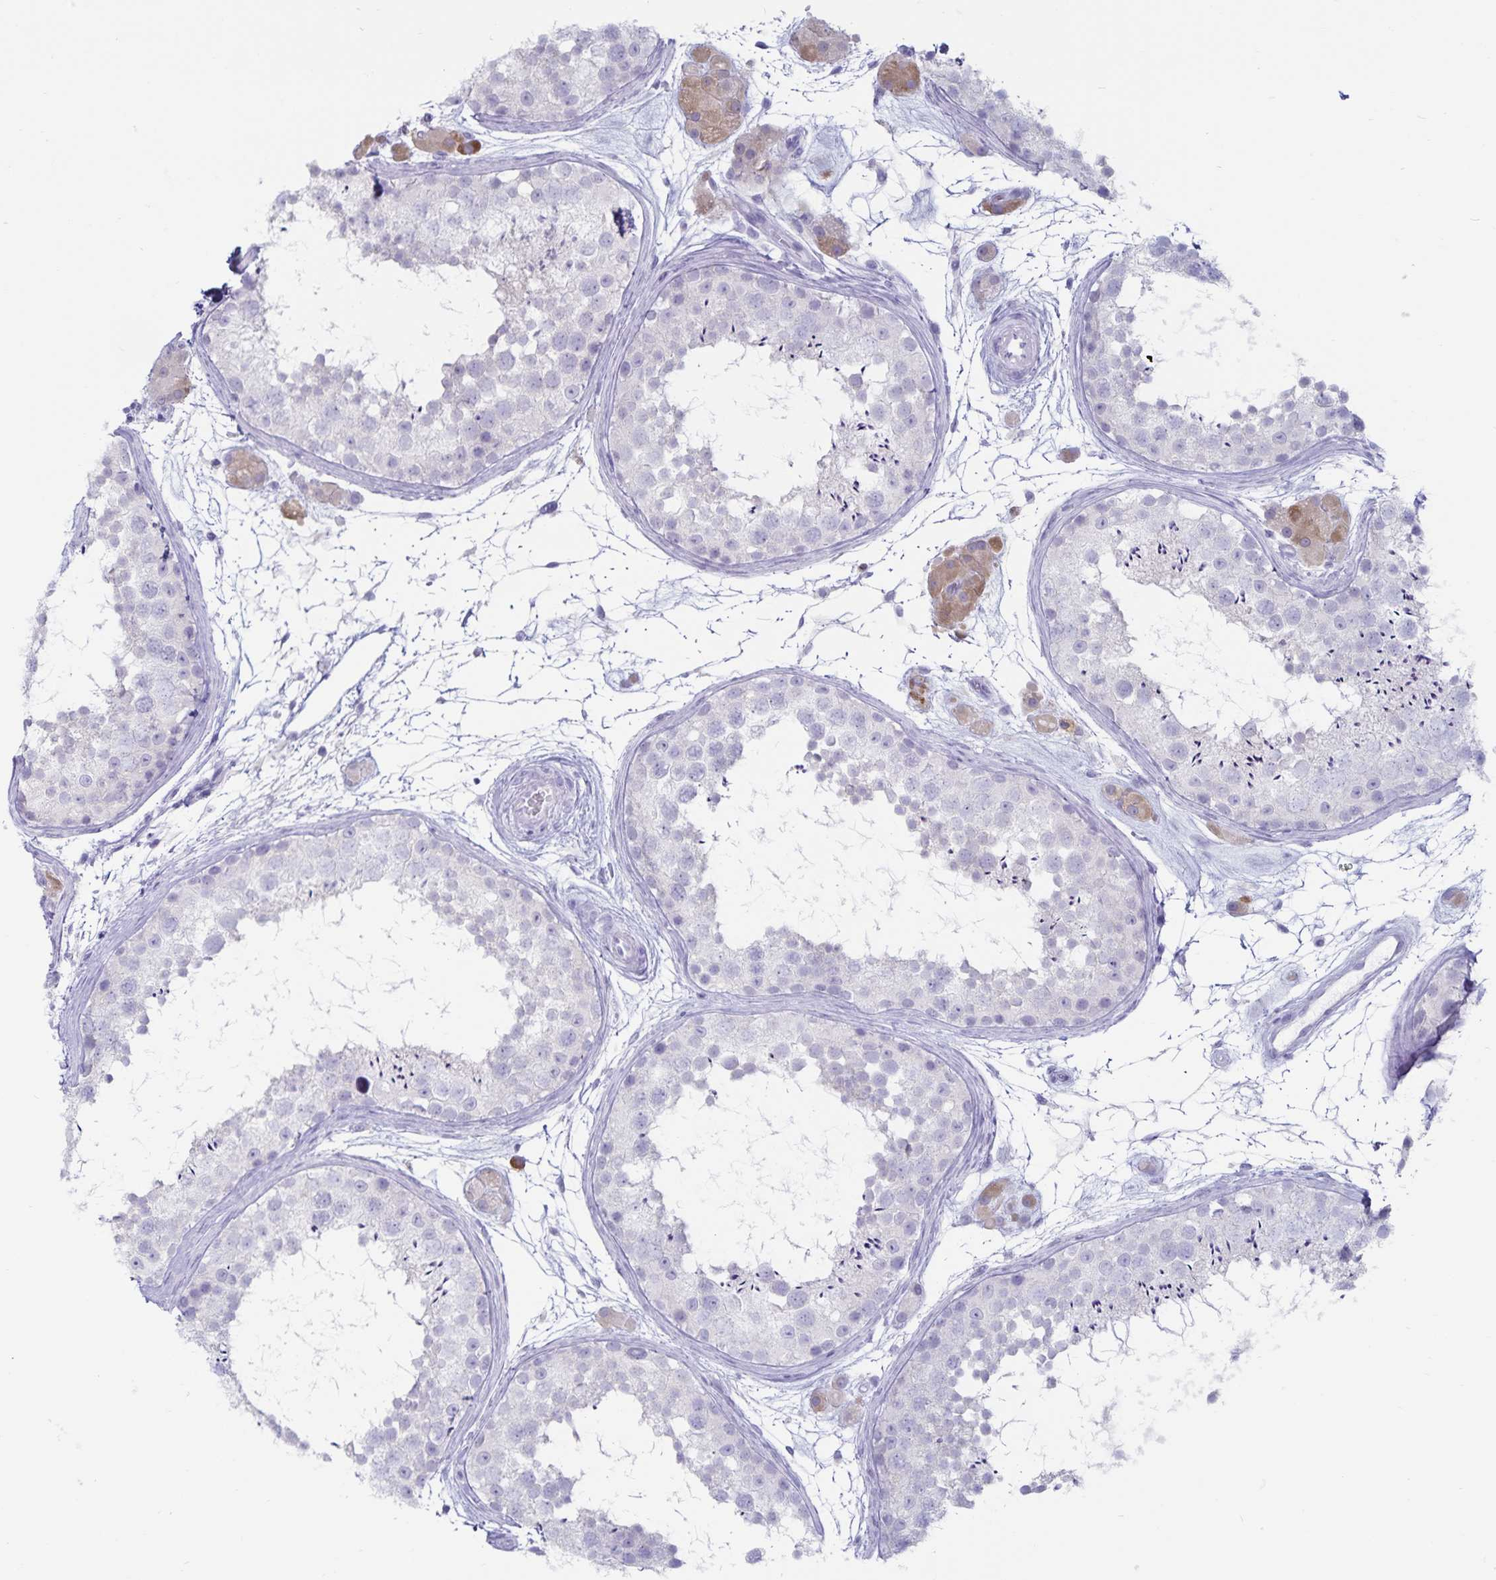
{"staining": {"intensity": "negative", "quantity": "none", "location": "none"}, "tissue": "testis", "cell_type": "Cells in seminiferous ducts", "image_type": "normal", "snomed": [{"axis": "morphology", "description": "Normal tissue, NOS"}, {"axis": "topography", "description": "Testis"}], "caption": "This is an immunohistochemistry photomicrograph of unremarkable testis. There is no expression in cells in seminiferous ducts.", "gene": "GNLY", "patient": {"sex": "male", "age": 41}}